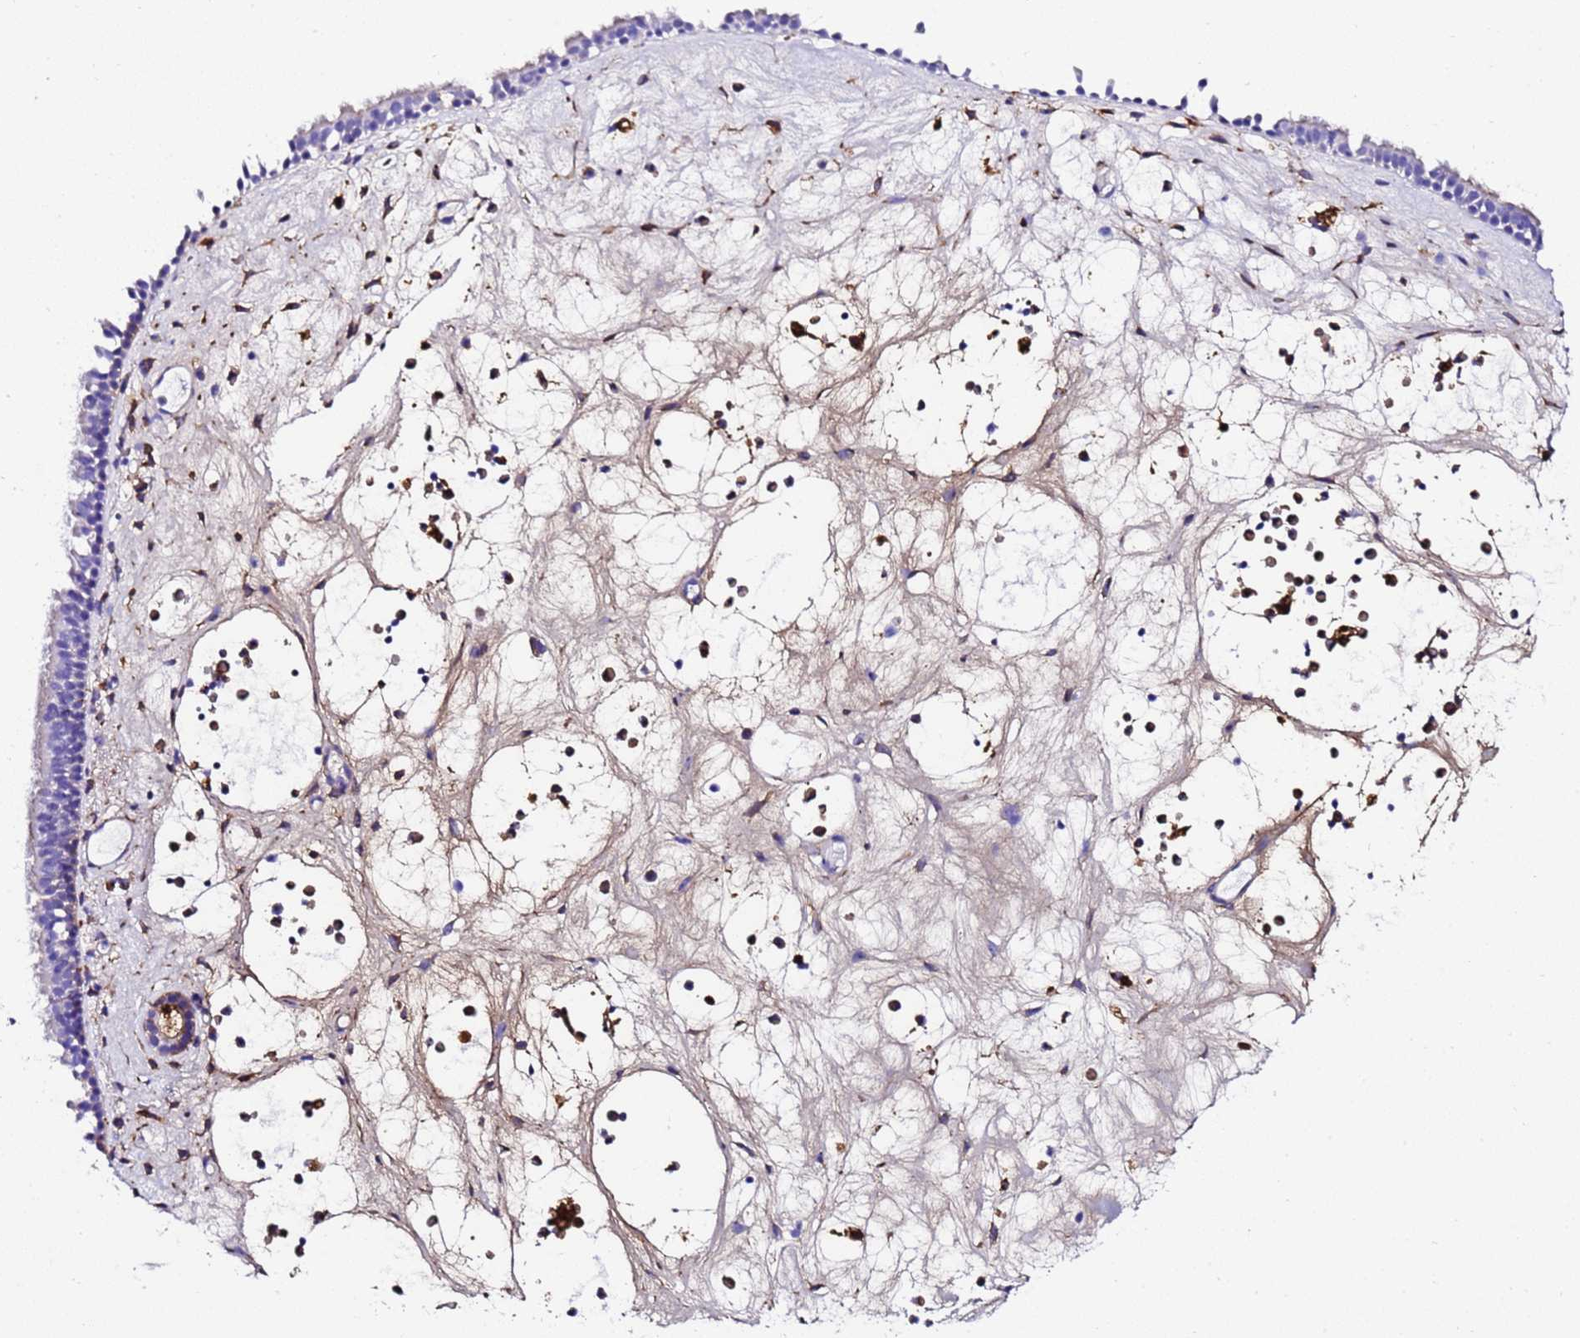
{"staining": {"intensity": "moderate", "quantity": "<25%", "location": "cytoplasmic/membranous"}, "tissue": "nasopharynx", "cell_type": "Respiratory epithelial cells", "image_type": "normal", "snomed": [{"axis": "morphology", "description": "Normal tissue, NOS"}, {"axis": "morphology", "description": "Inflammation, NOS"}, {"axis": "morphology", "description": "Malignant melanoma, Metastatic site"}, {"axis": "topography", "description": "Nasopharynx"}], "caption": "This photomicrograph shows immunohistochemistry staining of normal human nasopharynx, with low moderate cytoplasmic/membranous staining in approximately <25% of respiratory epithelial cells.", "gene": "FTL", "patient": {"sex": "male", "age": 70}}